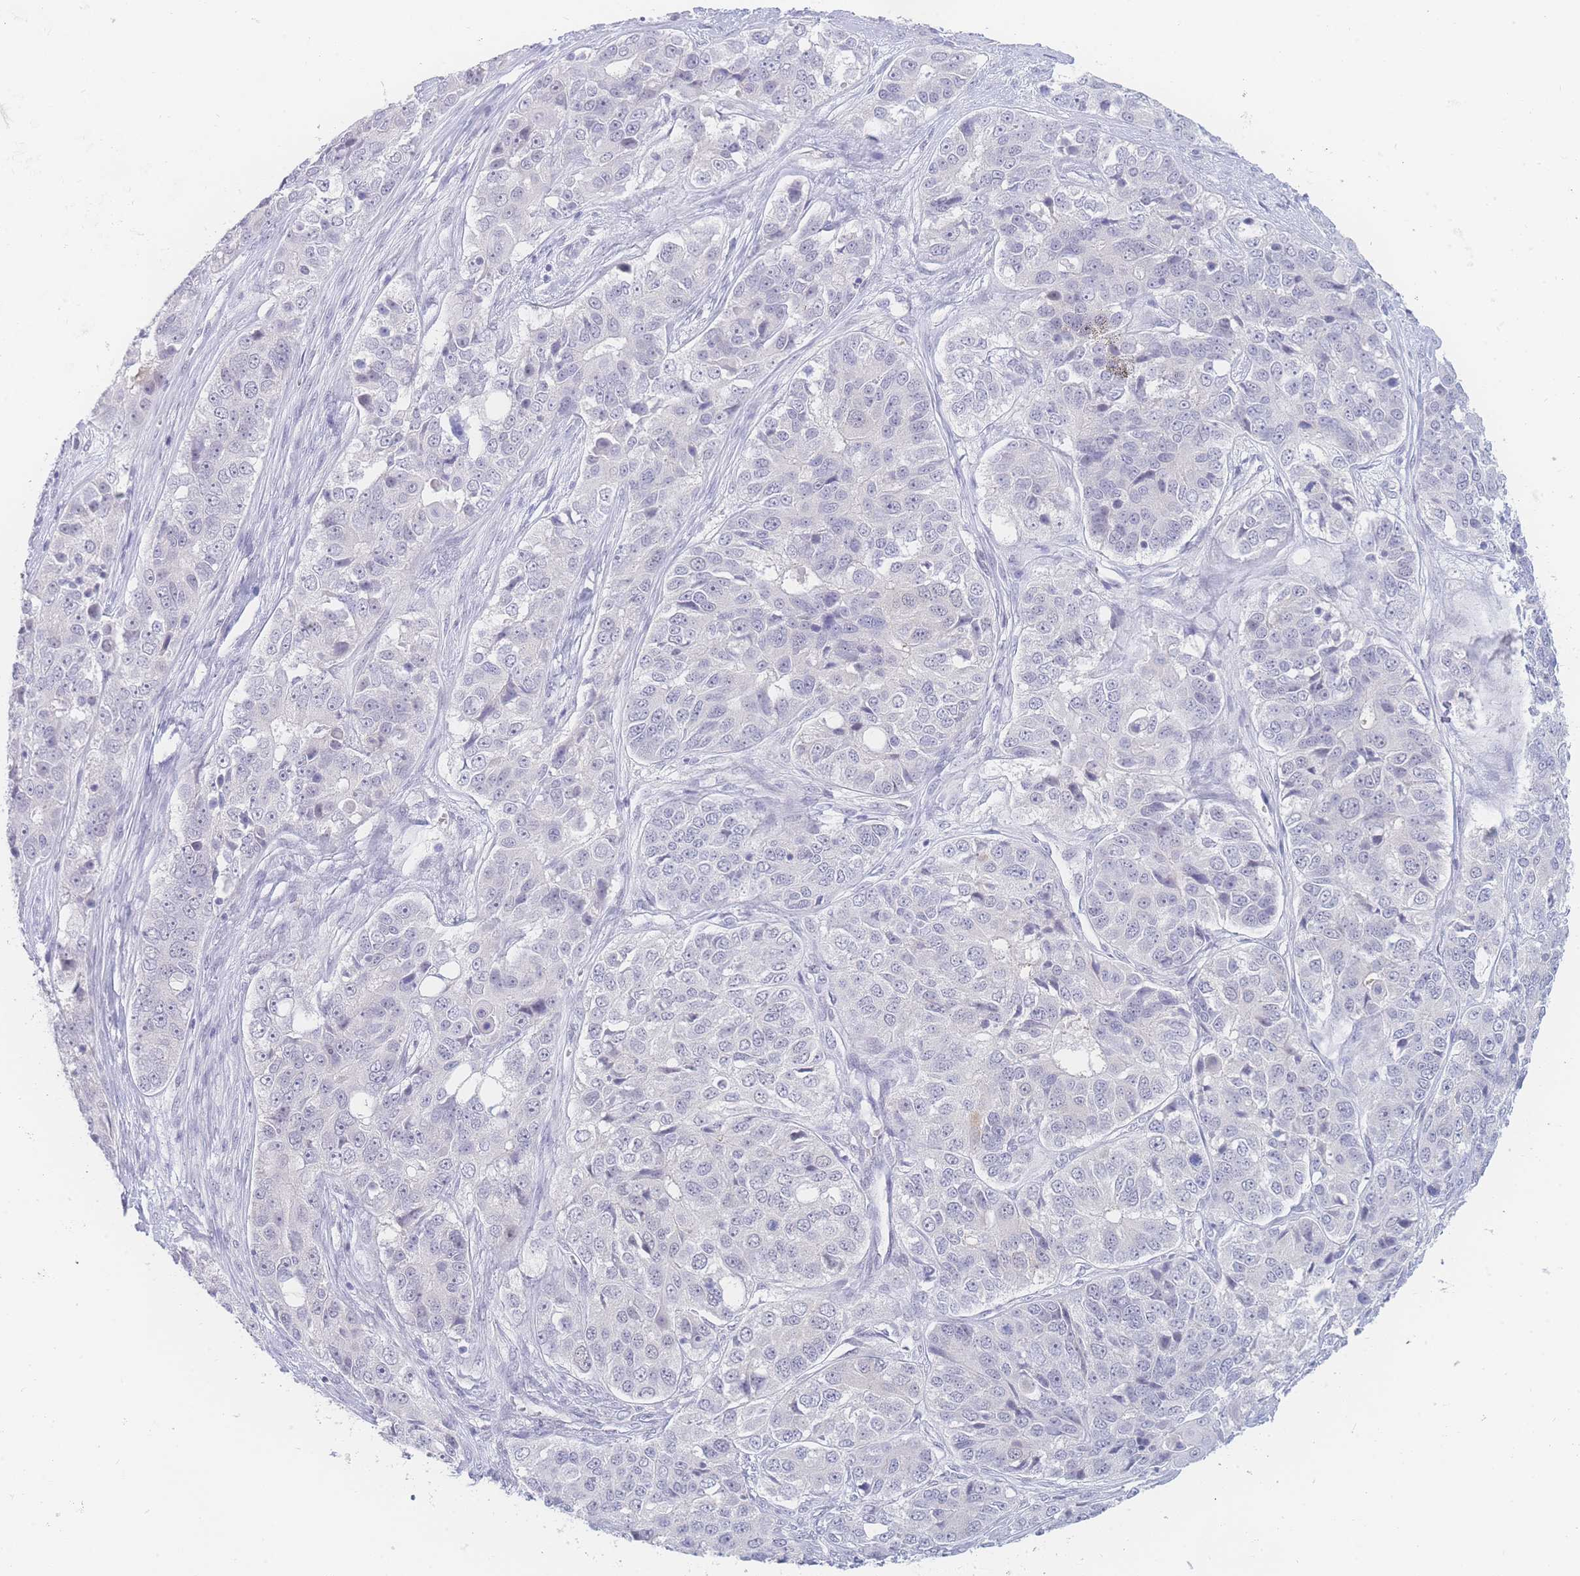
{"staining": {"intensity": "negative", "quantity": "none", "location": "none"}, "tissue": "ovarian cancer", "cell_type": "Tumor cells", "image_type": "cancer", "snomed": [{"axis": "morphology", "description": "Carcinoma, endometroid"}, {"axis": "topography", "description": "Ovary"}], "caption": "Ovarian cancer stained for a protein using IHC exhibits no expression tumor cells.", "gene": "PRSS22", "patient": {"sex": "female", "age": 51}}